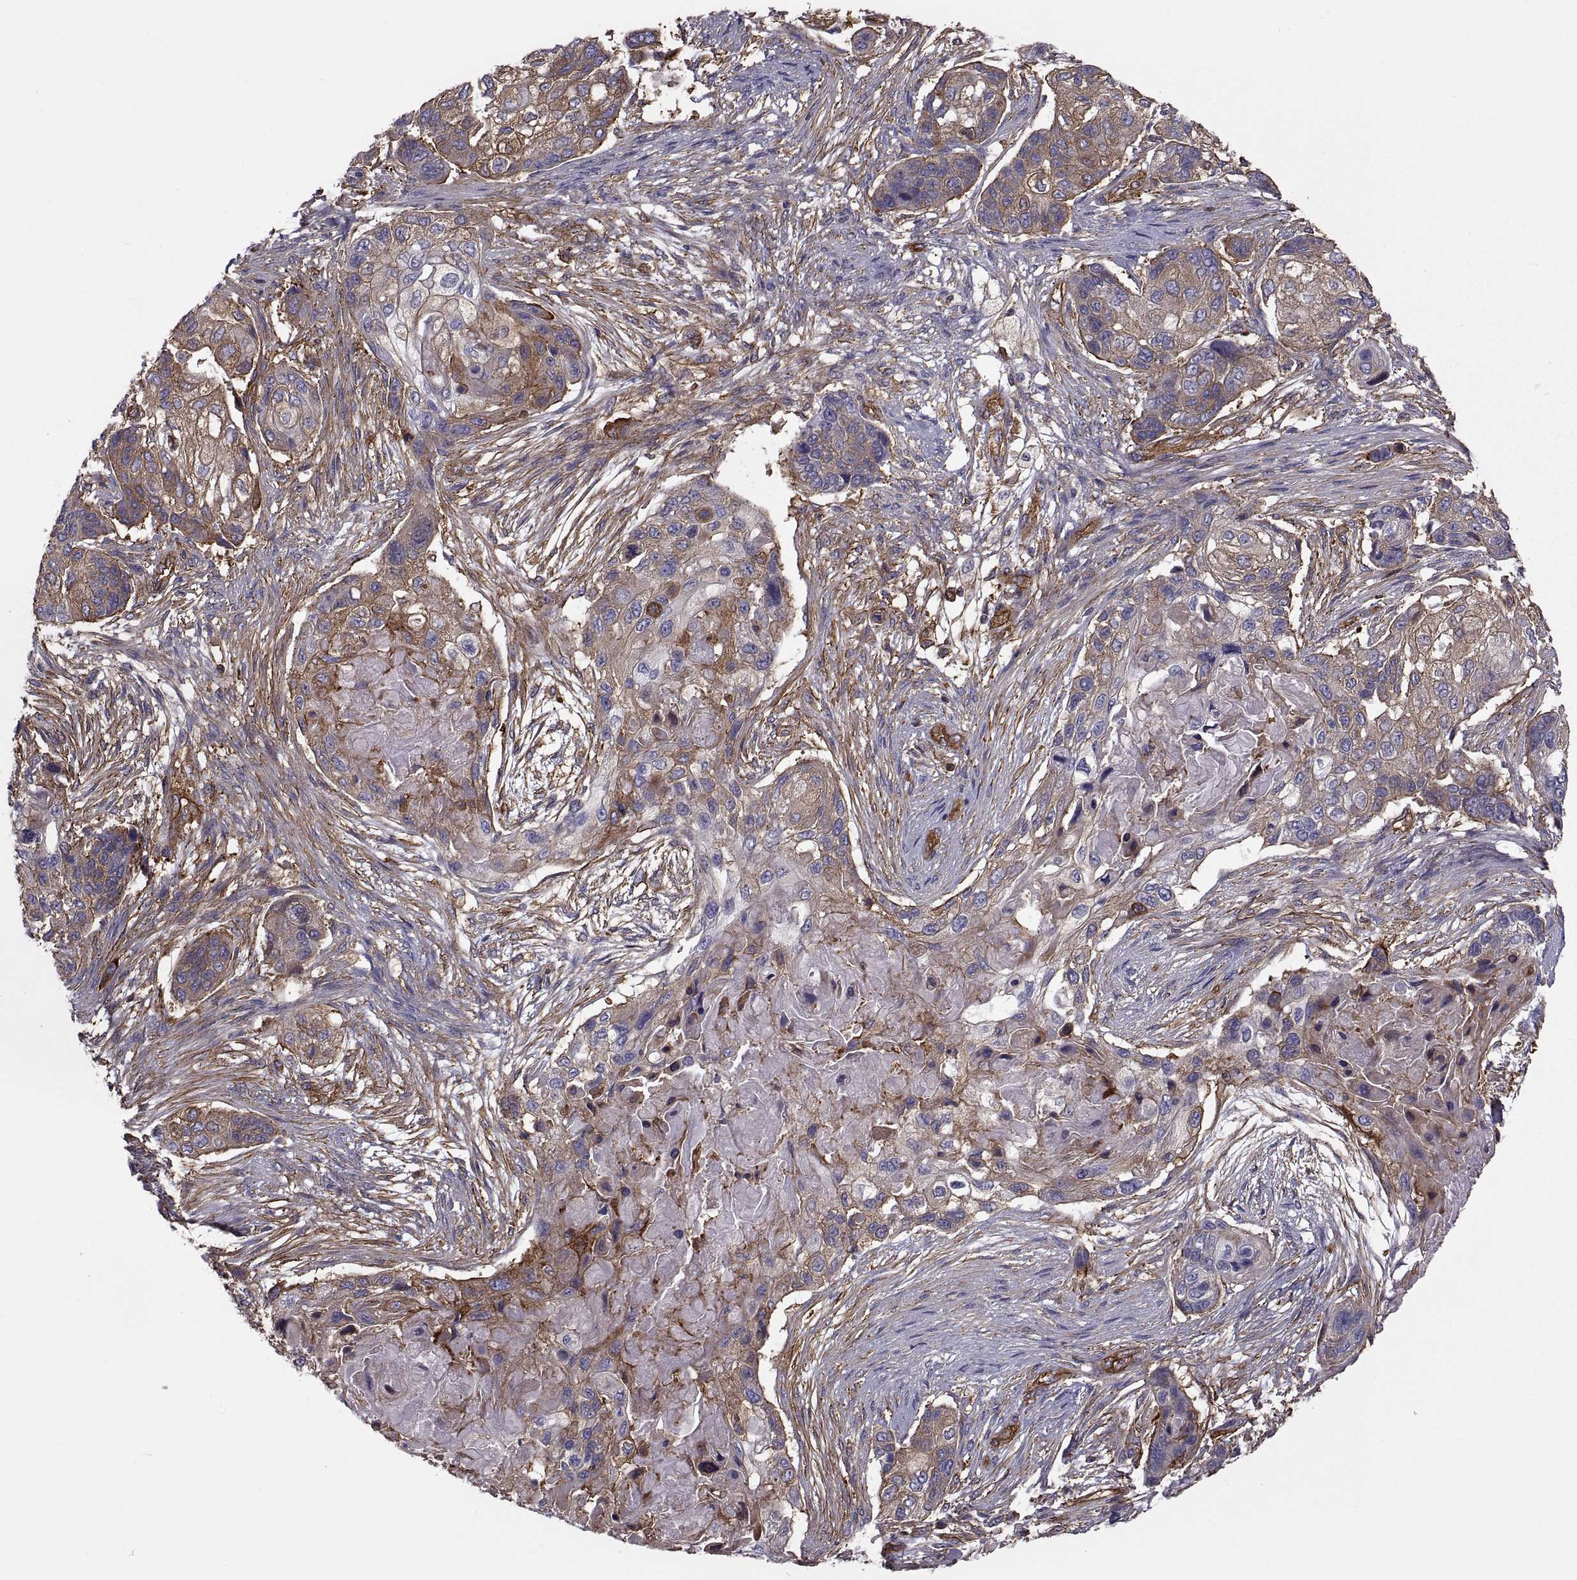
{"staining": {"intensity": "strong", "quantity": ">75%", "location": "cytoplasmic/membranous"}, "tissue": "lung cancer", "cell_type": "Tumor cells", "image_type": "cancer", "snomed": [{"axis": "morphology", "description": "Squamous cell carcinoma, NOS"}, {"axis": "topography", "description": "Lung"}], "caption": "Tumor cells demonstrate strong cytoplasmic/membranous staining in approximately >75% of cells in squamous cell carcinoma (lung). (DAB IHC with brightfield microscopy, high magnification).", "gene": "MYH9", "patient": {"sex": "male", "age": 69}}